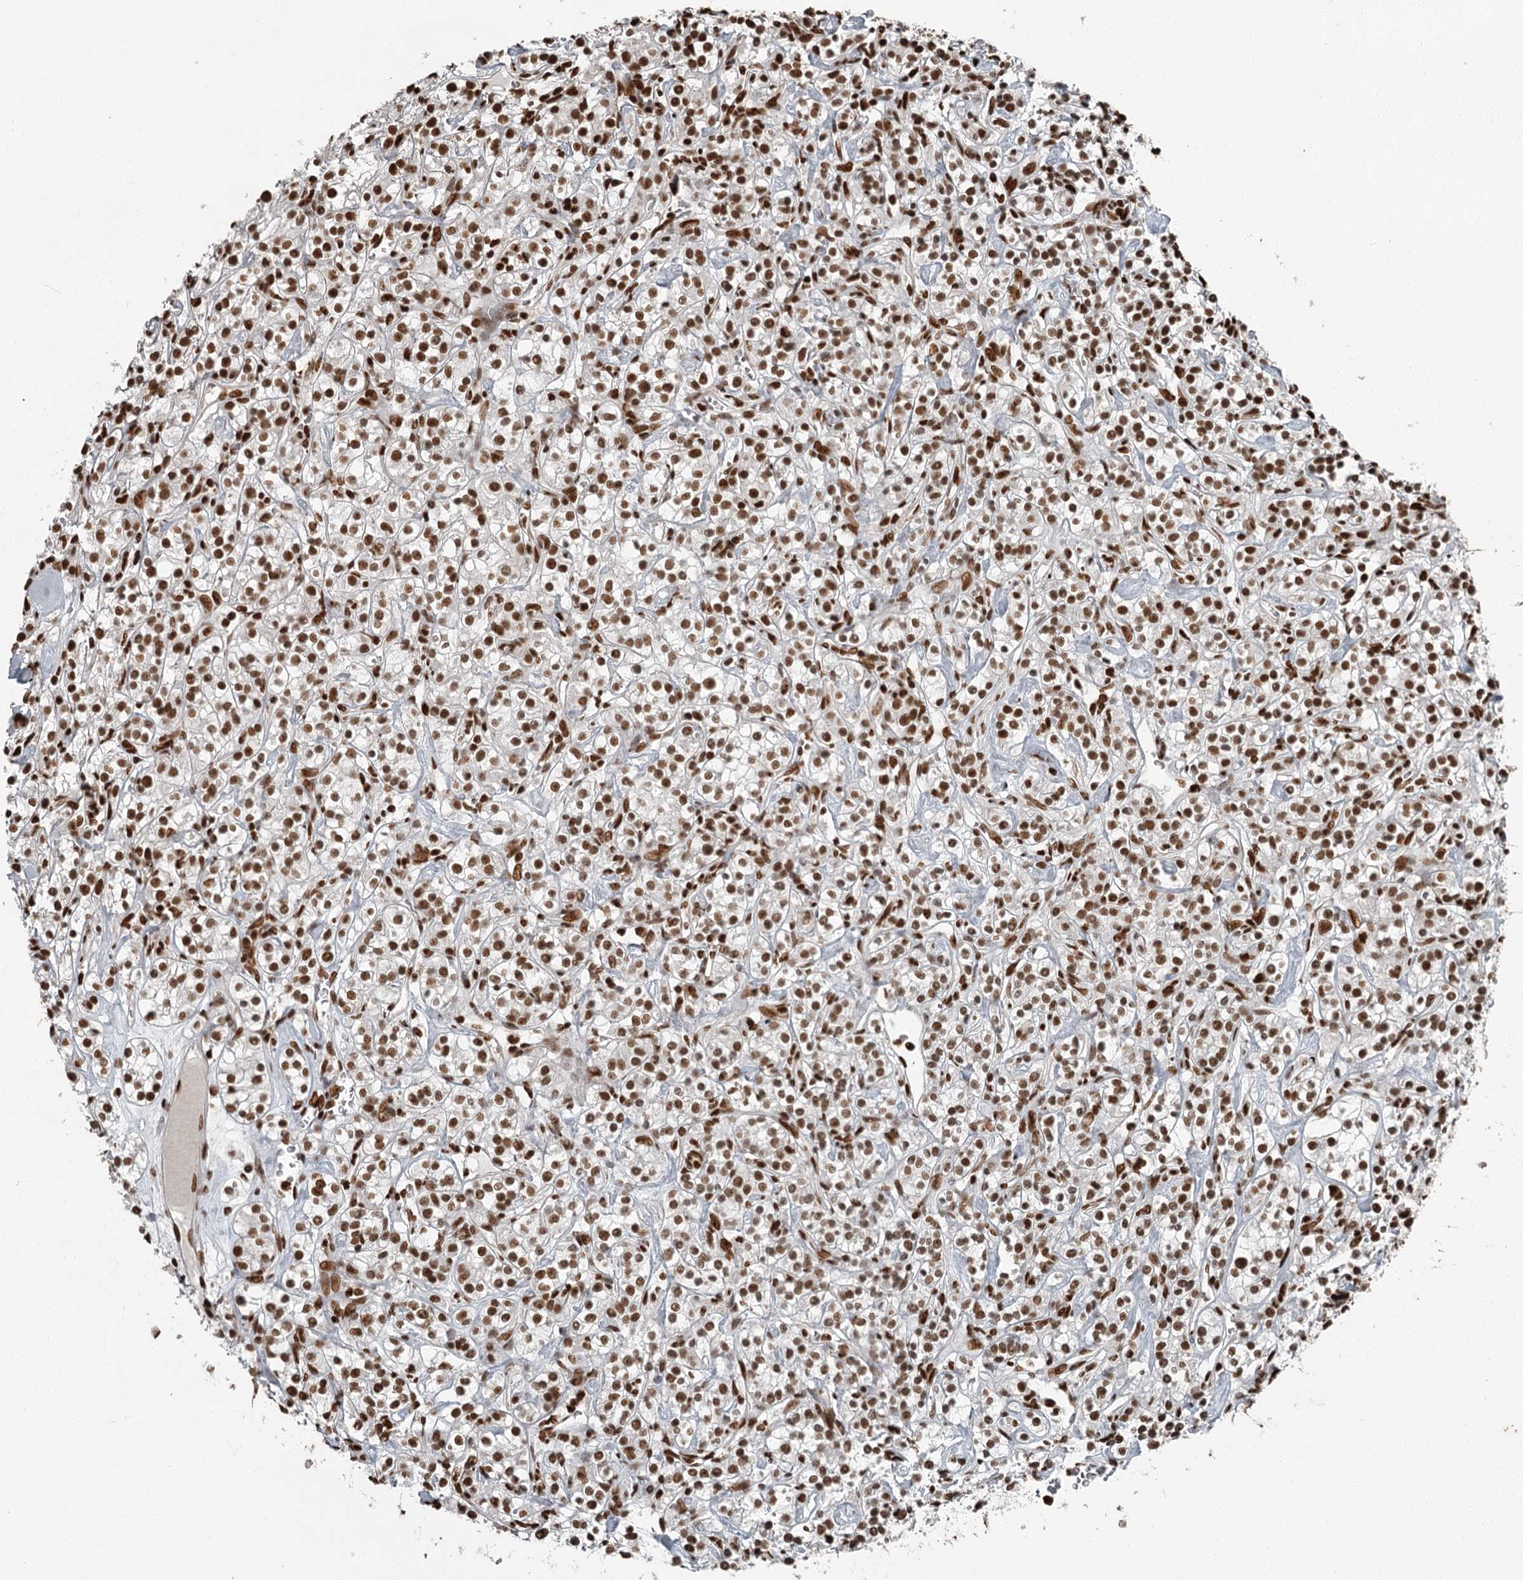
{"staining": {"intensity": "strong", "quantity": ">75%", "location": "nuclear"}, "tissue": "renal cancer", "cell_type": "Tumor cells", "image_type": "cancer", "snomed": [{"axis": "morphology", "description": "Adenocarcinoma, NOS"}, {"axis": "topography", "description": "Kidney"}], "caption": "Brown immunohistochemical staining in renal adenocarcinoma reveals strong nuclear positivity in approximately >75% of tumor cells.", "gene": "RBBP7", "patient": {"sex": "male", "age": 77}}